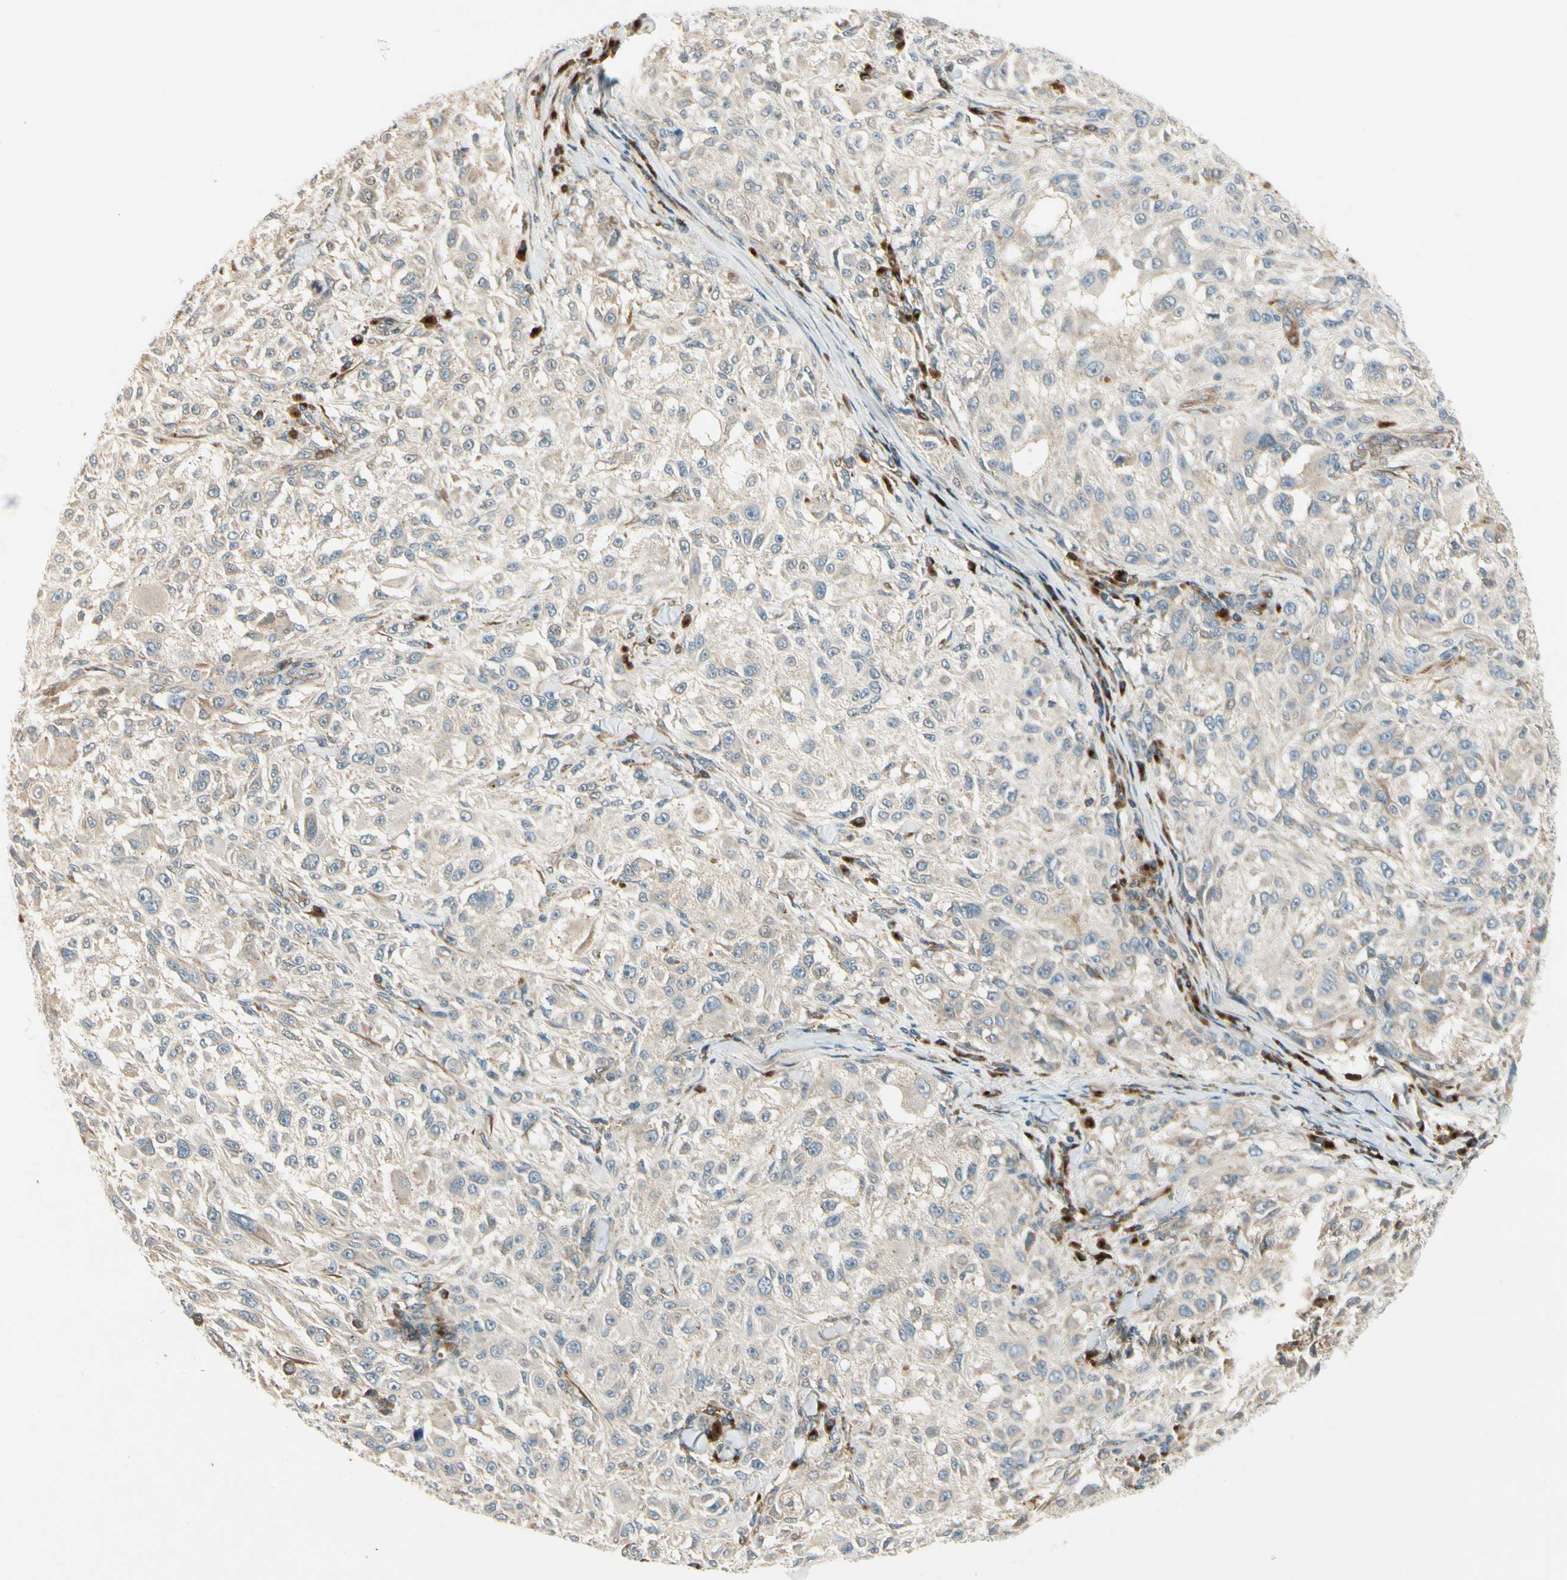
{"staining": {"intensity": "weak", "quantity": ">75%", "location": "cytoplasmic/membranous"}, "tissue": "melanoma", "cell_type": "Tumor cells", "image_type": "cancer", "snomed": [{"axis": "morphology", "description": "Necrosis, NOS"}, {"axis": "morphology", "description": "Malignant melanoma, NOS"}, {"axis": "topography", "description": "Skin"}], "caption": "This photomicrograph reveals malignant melanoma stained with IHC to label a protein in brown. The cytoplasmic/membranous of tumor cells show weak positivity for the protein. Nuclei are counter-stained blue.", "gene": "MANSC1", "patient": {"sex": "female", "age": 87}}